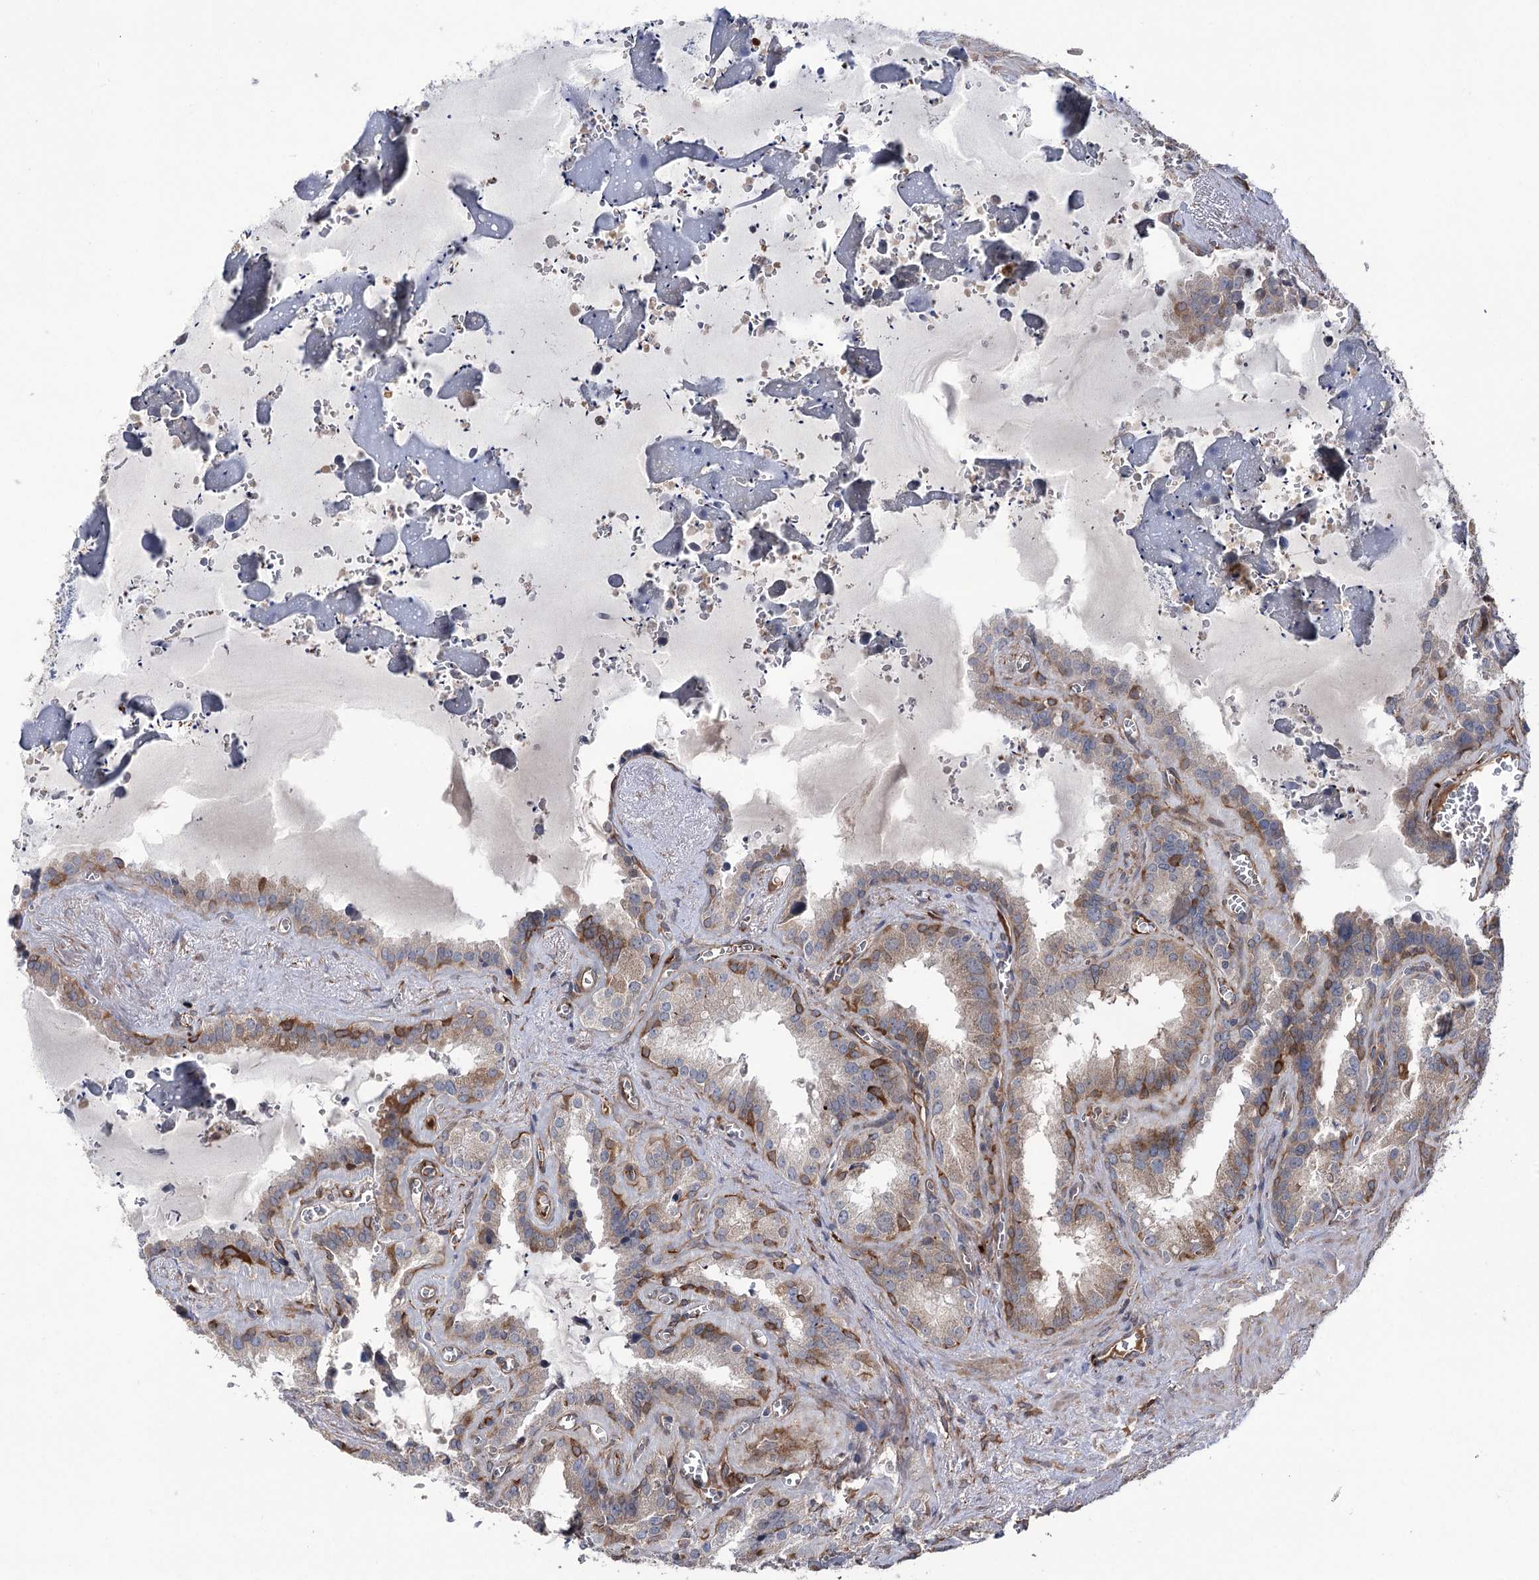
{"staining": {"intensity": "moderate", "quantity": "25%-75%", "location": "cytoplasmic/membranous"}, "tissue": "seminal vesicle", "cell_type": "Glandular cells", "image_type": "normal", "snomed": [{"axis": "morphology", "description": "Normal tissue, NOS"}, {"axis": "topography", "description": "Prostate"}, {"axis": "topography", "description": "Seminal veicle"}], "caption": "This is a photomicrograph of IHC staining of unremarkable seminal vesicle, which shows moderate expression in the cytoplasmic/membranous of glandular cells.", "gene": "OTUD1", "patient": {"sex": "male", "age": 59}}